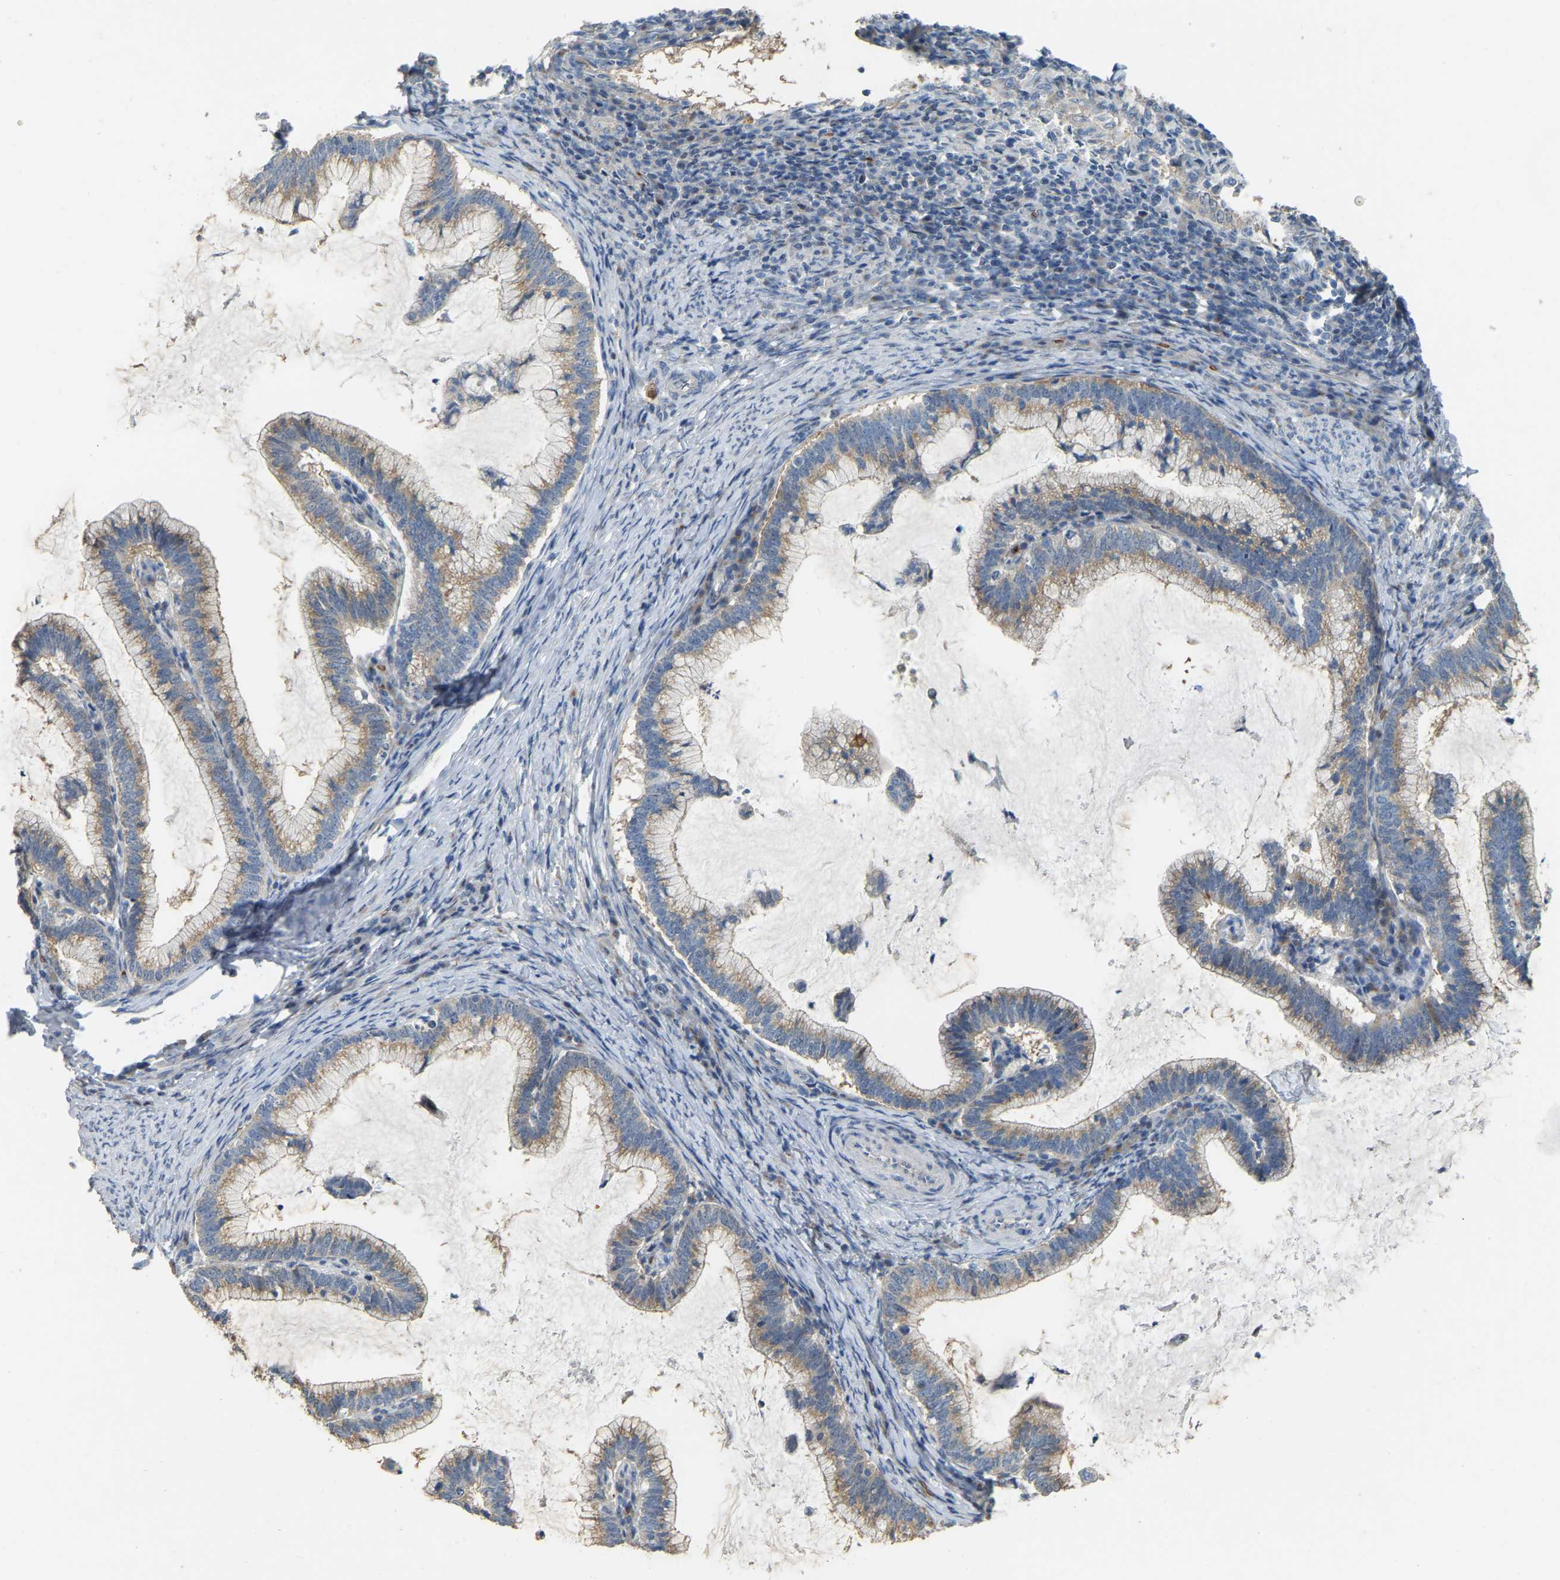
{"staining": {"intensity": "moderate", "quantity": ">75%", "location": "cytoplasmic/membranous"}, "tissue": "cervical cancer", "cell_type": "Tumor cells", "image_type": "cancer", "snomed": [{"axis": "morphology", "description": "Adenocarcinoma, NOS"}, {"axis": "topography", "description": "Cervix"}], "caption": "Protein staining of cervical cancer (adenocarcinoma) tissue demonstrates moderate cytoplasmic/membranous positivity in about >75% of tumor cells.", "gene": "CFAP298", "patient": {"sex": "female", "age": 36}}